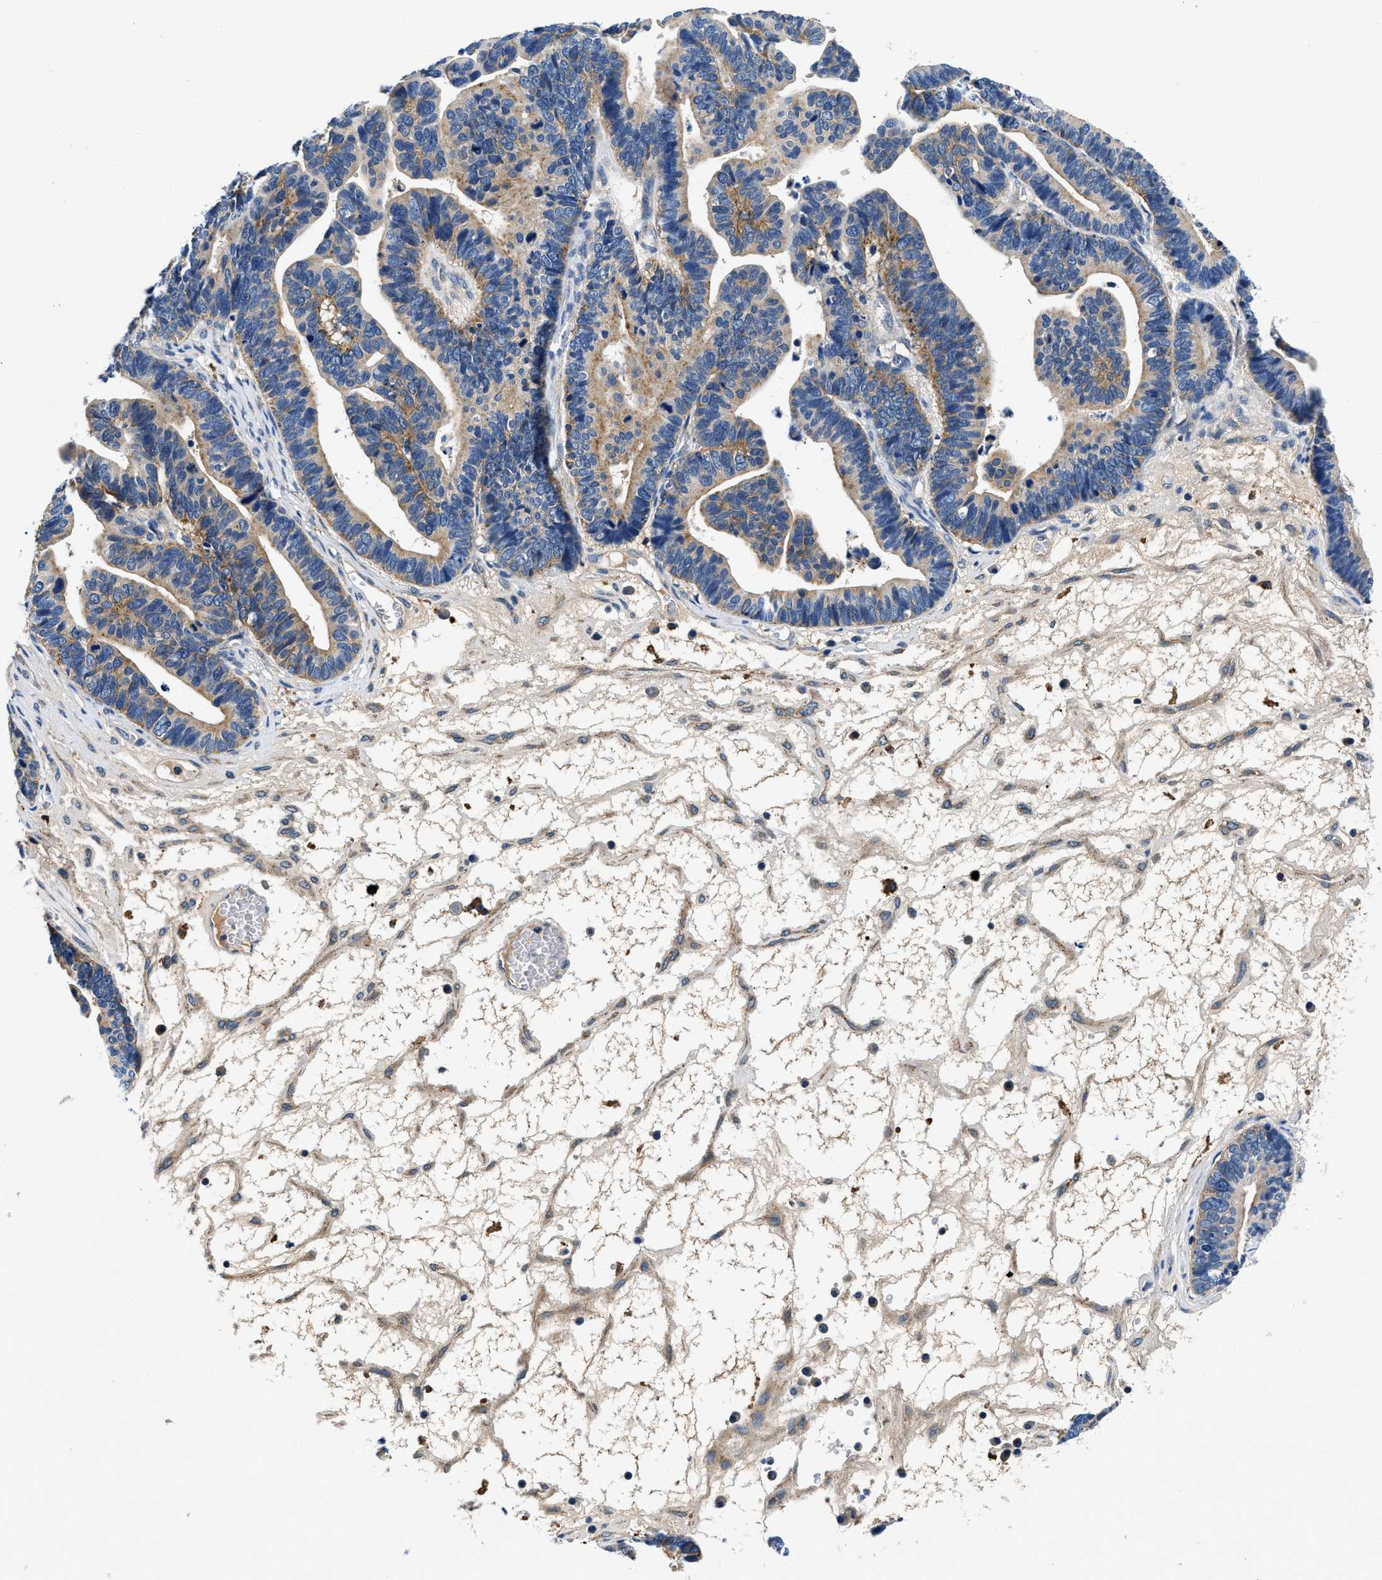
{"staining": {"intensity": "moderate", "quantity": "25%-75%", "location": "cytoplasmic/membranous"}, "tissue": "ovarian cancer", "cell_type": "Tumor cells", "image_type": "cancer", "snomed": [{"axis": "morphology", "description": "Cystadenocarcinoma, serous, NOS"}, {"axis": "topography", "description": "Ovary"}], "caption": "Ovarian cancer stained with immunohistochemistry (IHC) displays moderate cytoplasmic/membranous staining in about 25%-75% of tumor cells.", "gene": "ZFAND3", "patient": {"sex": "female", "age": 56}}